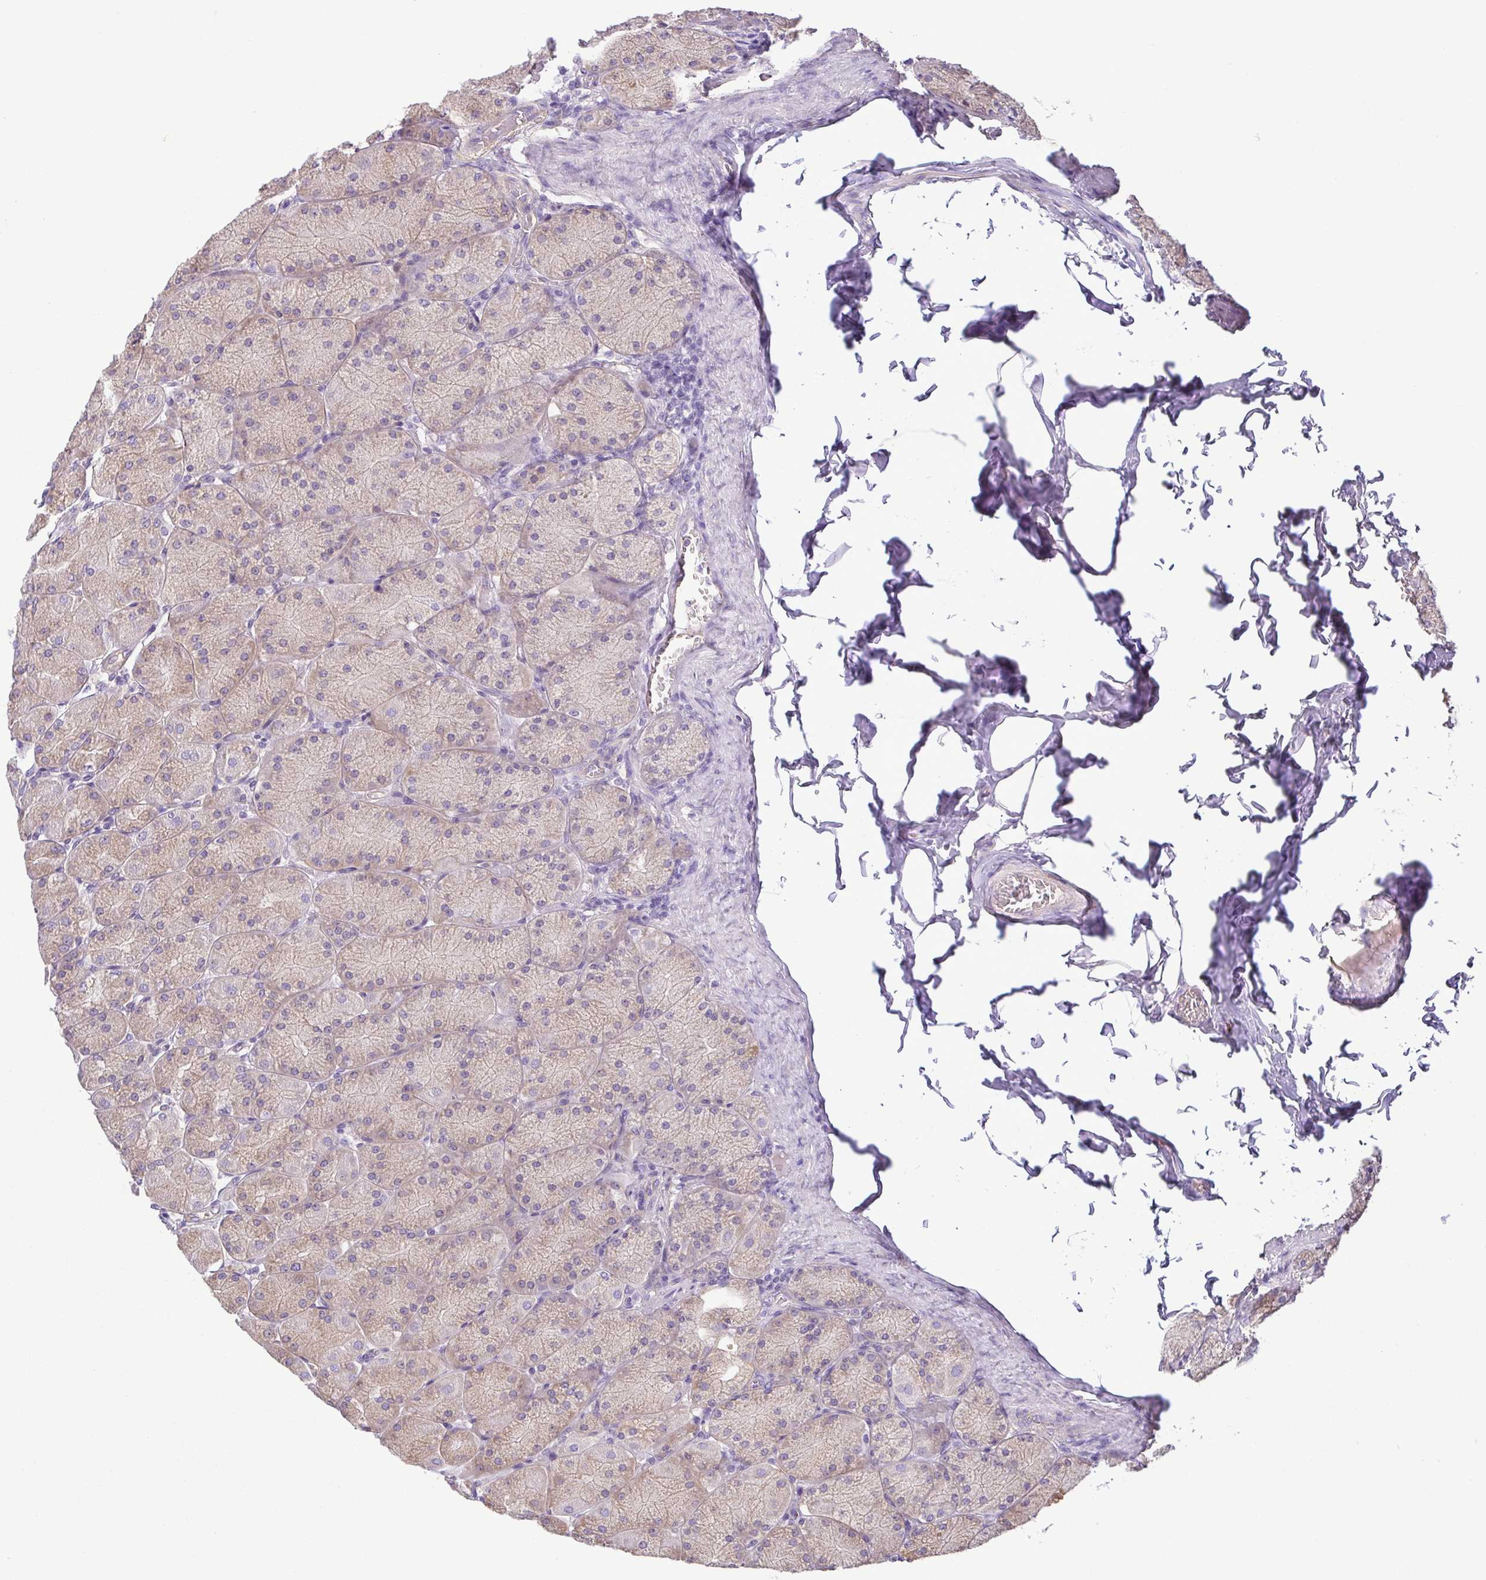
{"staining": {"intensity": "weak", "quantity": "<25%", "location": "cytoplasmic/membranous"}, "tissue": "stomach", "cell_type": "Glandular cells", "image_type": "normal", "snomed": [{"axis": "morphology", "description": "Normal tissue, NOS"}, {"axis": "topography", "description": "Stomach, upper"}], "caption": "Immunohistochemistry micrograph of normal stomach: stomach stained with DAB (3,3'-diaminobenzidine) exhibits no significant protein expression in glandular cells. (DAB immunohistochemistry (IHC) visualized using brightfield microscopy, high magnification).", "gene": "MYL10", "patient": {"sex": "female", "age": 56}}